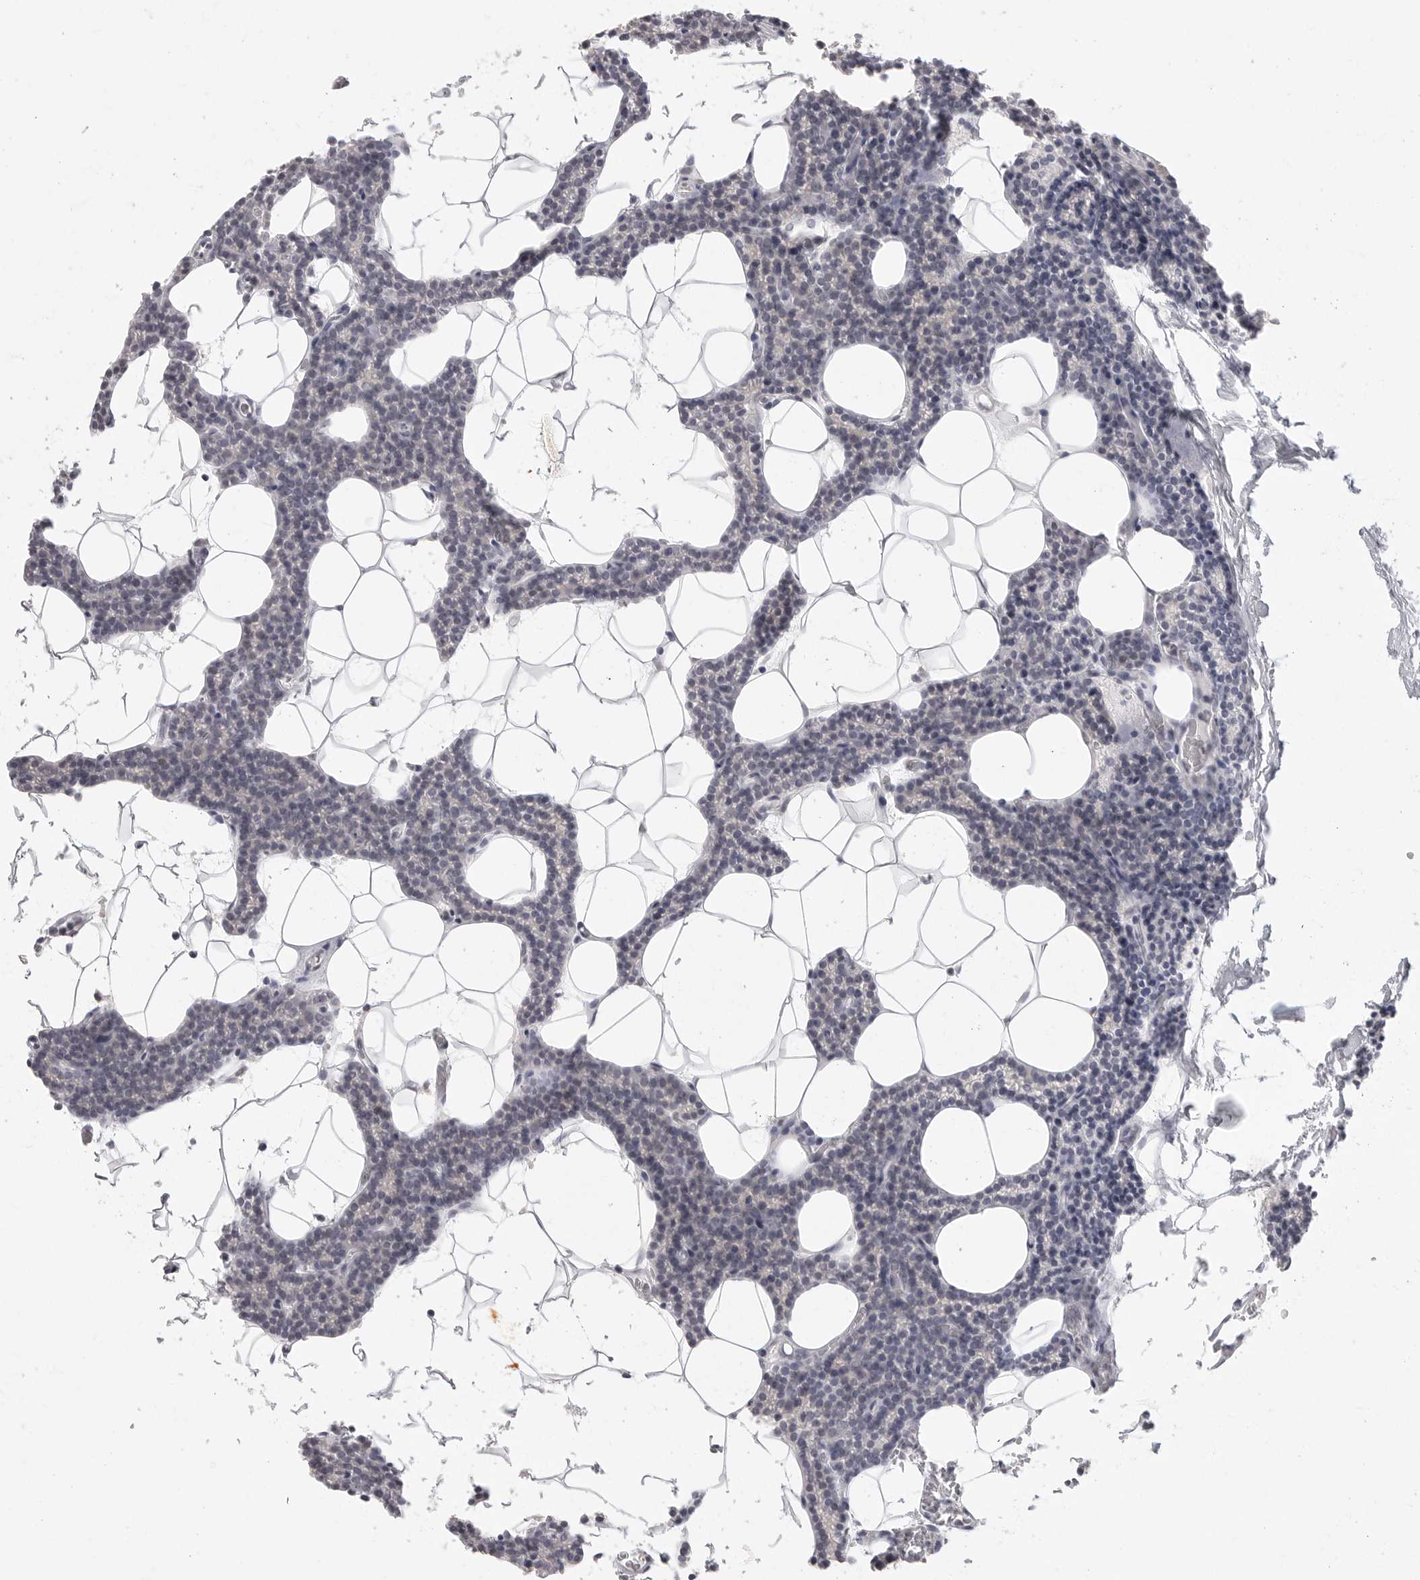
{"staining": {"intensity": "negative", "quantity": "none", "location": "none"}, "tissue": "parathyroid gland", "cell_type": "Glandular cells", "image_type": "normal", "snomed": [{"axis": "morphology", "description": "Normal tissue, NOS"}, {"axis": "topography", "description": "Parathyroid gland"}], "caption": "Glandular cells are negative for brown protein staining in benign parathyroid gland. The staining was performed using DAB (3,3'-diaminobenzidine) to visualize the protein expression in brown, while the nuclei were stained in blue with hematoxylin (Magnification: 20x).", "gene": "HMGCS2", "patient": {"sex": "male", "age": 42}}